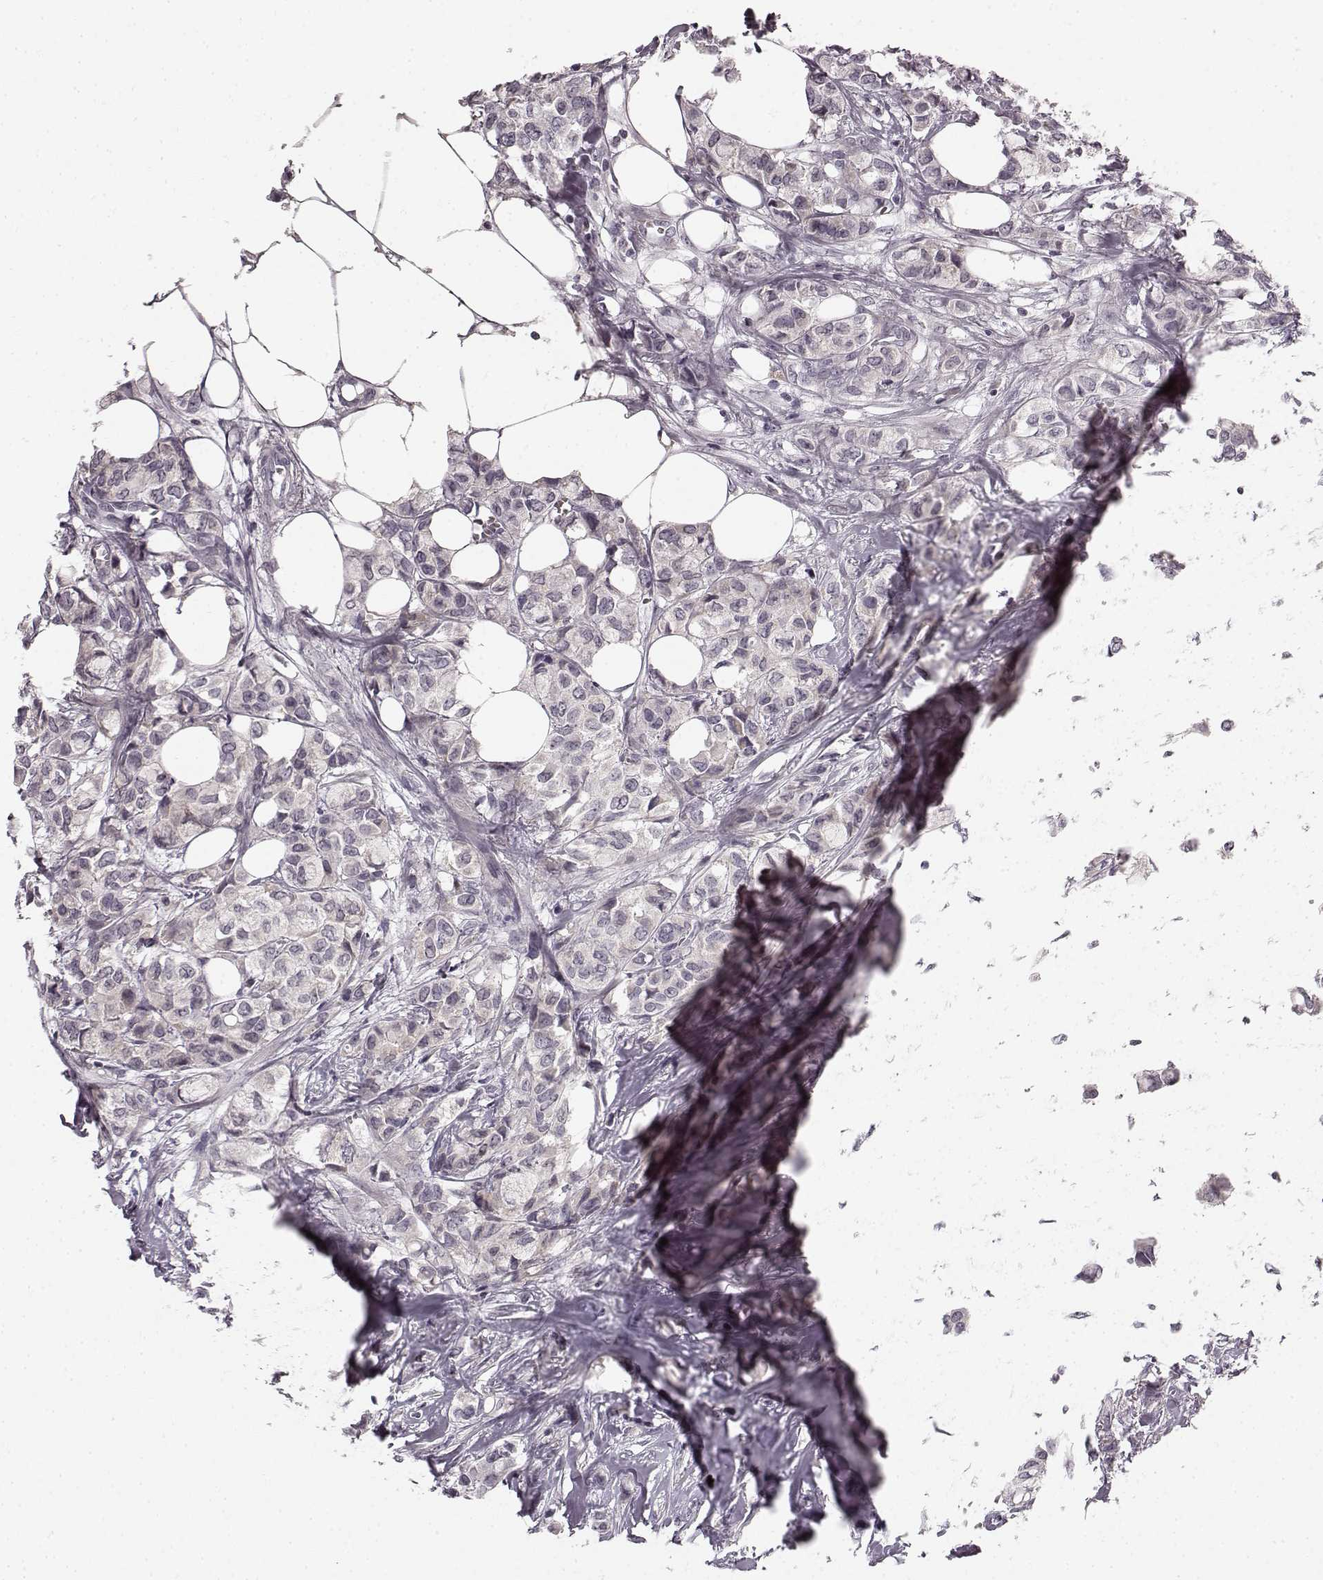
{"staining": {"intensity": "negative", "quantity": "none", "location": "none"}, "tissue": "breast cancer", "cell_type": "Tumor cells", "image_type": "cancer", "snomed": [{"axis": "morphology", "description": "Duct carcinoma"}, {"axis": "topography", "description": "Breast"}], "caption": "IHC of human breast cancer reveals no positivity in tumor cells.", "gene": "FAM234B", "patient": {"sex": "female", "age": 85}}